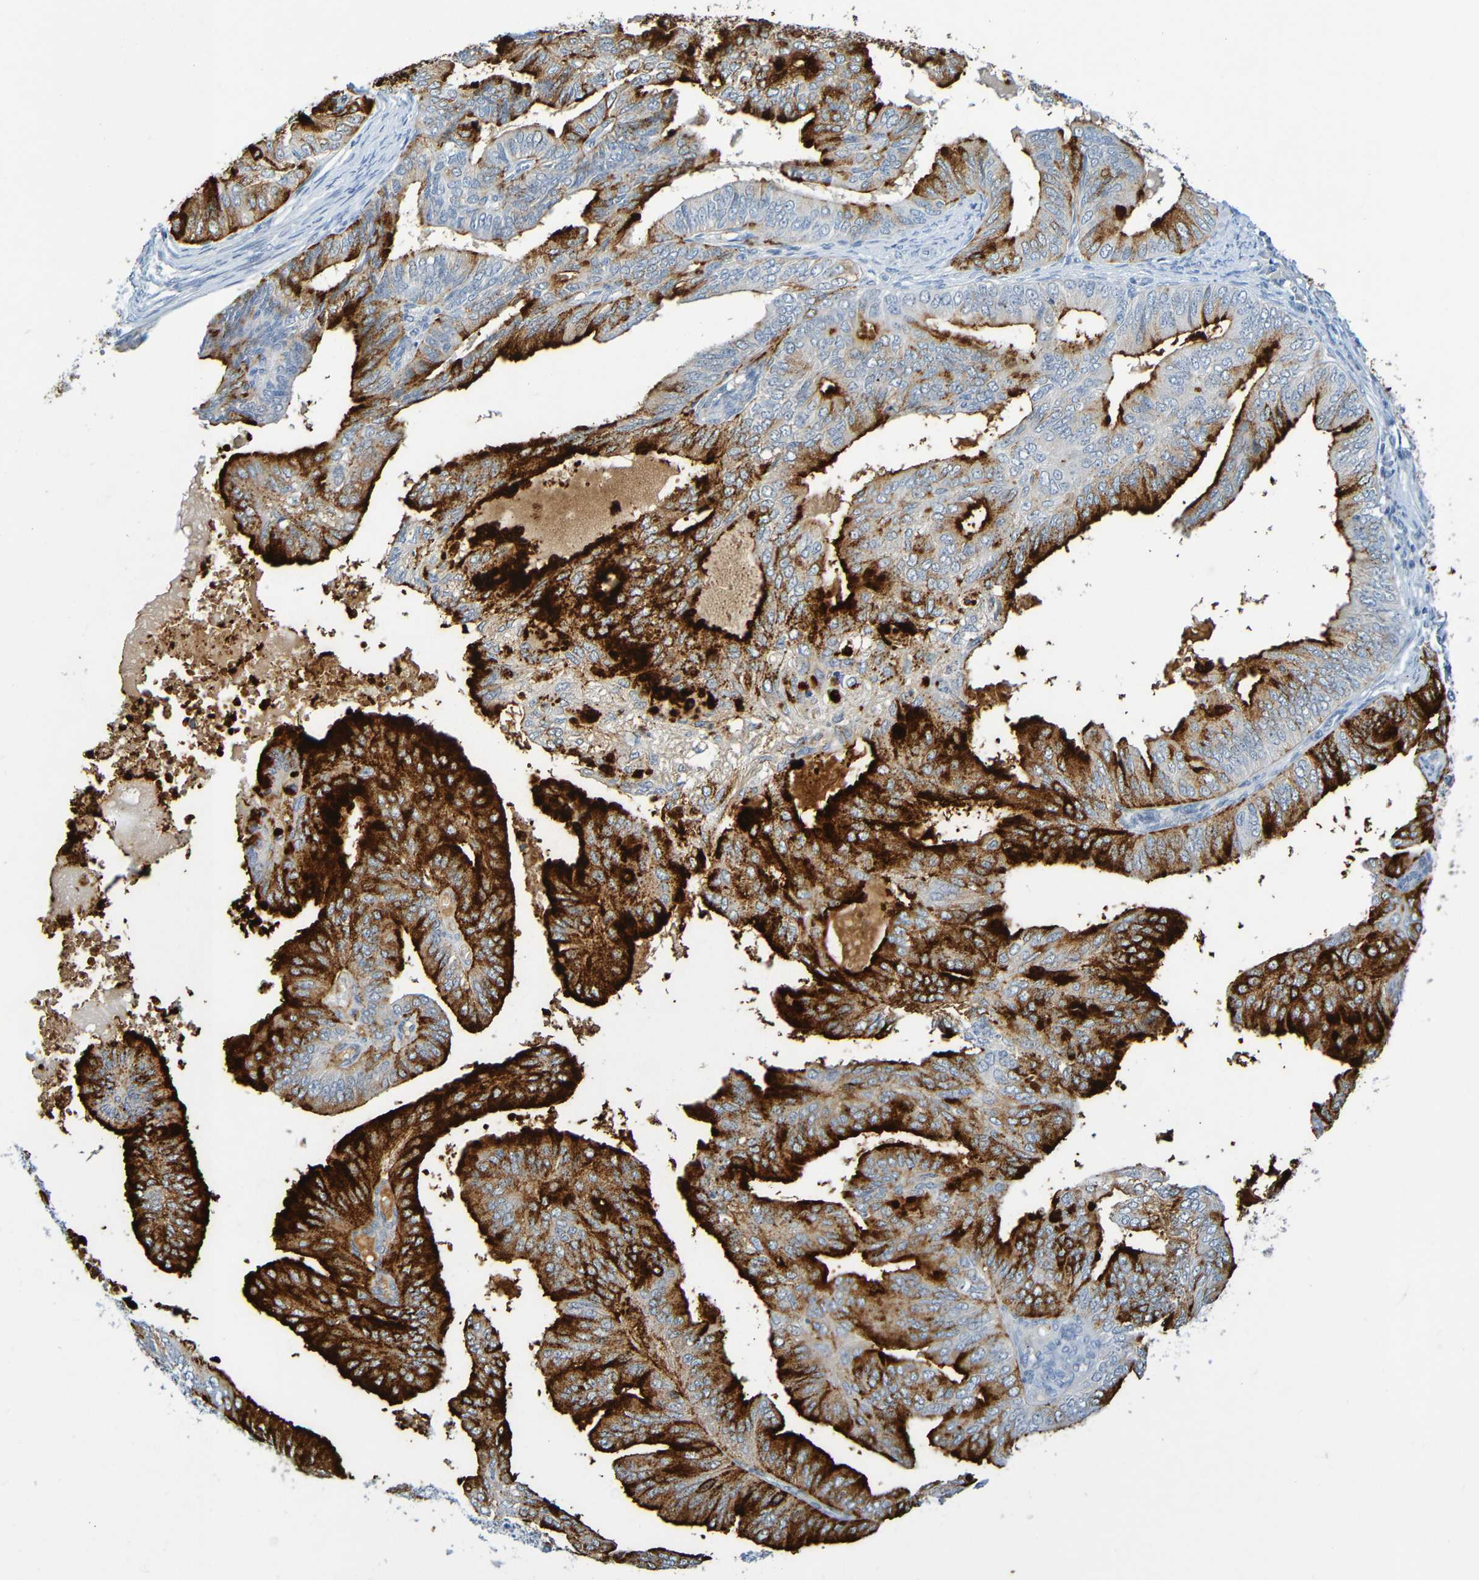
{"staining": {"intensity": "strong", "quantity": "25%-75%", "location": "cytoplasmic/membranous"}, "tissue": "endometrial cancer", "cell_type": "Tumor cells", "image_type": "cancer", "snomed": [{"axis": "morphology", "description": "Adenocarcinoma, NOS"}, {"axis": "topography", "description": "Endometrium"}], "caption": "Endometrial cancer (adenocarcinoma) tissue displays strong cytoplasmic/membranous staining in approximately 25%-75% of tumor cells, visualized by immunohistochemistry.", "gene": "IL10", "patient": {"sex": "female", "age": 58}}